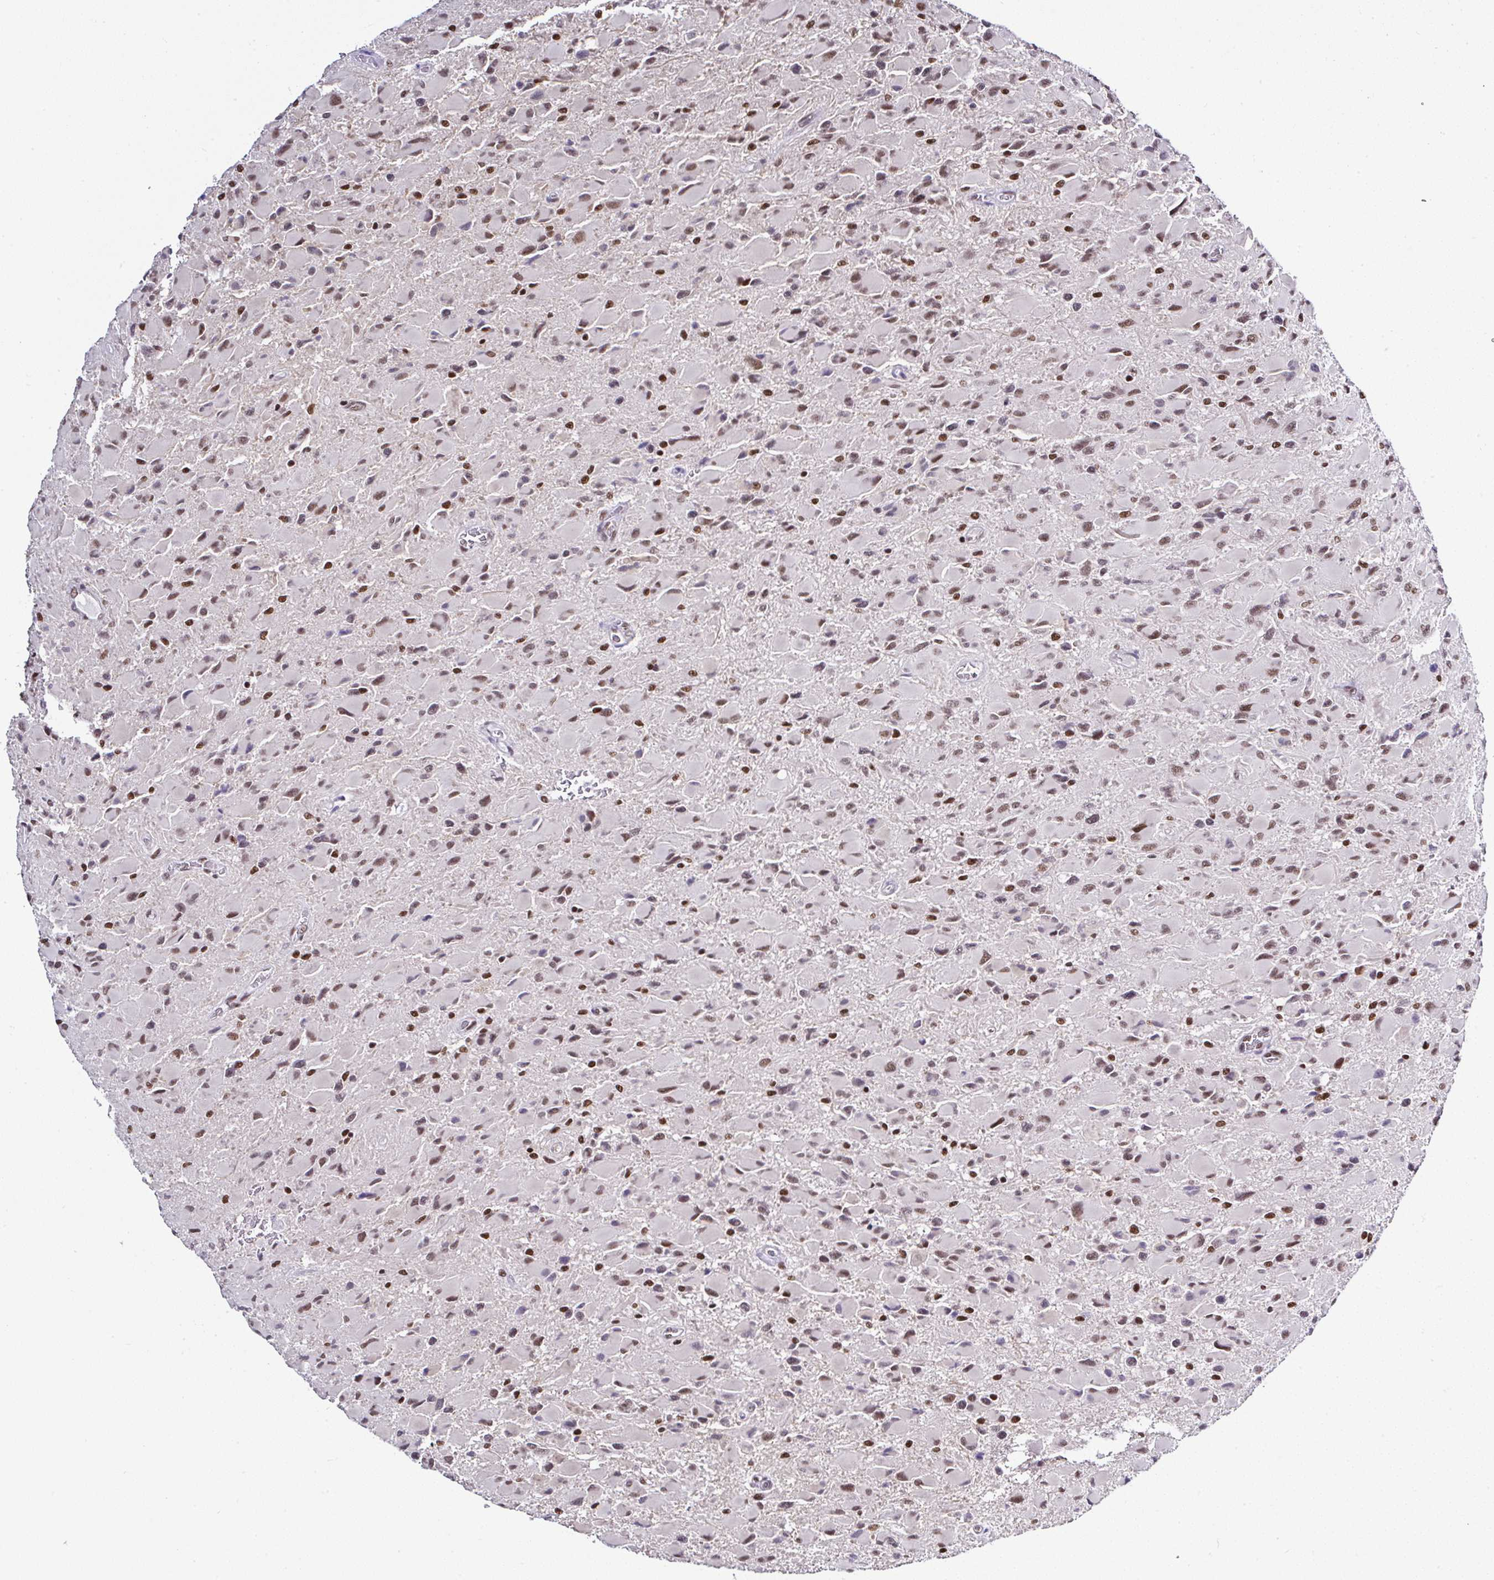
{"staining": {"intensity": "moderate", "quantity": "25%-75%", "location": "nuclear"}, "tissue": "glioma", "cell_type": "Tumor cells", "image_type": "cancer", "snomed": [{"axis": "morphology", "description": "Glioma, malignant, High grade"}, {"axis": "topography", "description": "Cerebral cortex"}], "caption": "Malignant glioma (high-grade) tissue reveals moderate nuclear staining in about 25%-75% of tumor cells, visualized by immunohistochemistry.", "gene": "DR1", "patient": {"sex": "female", "age": 36}}